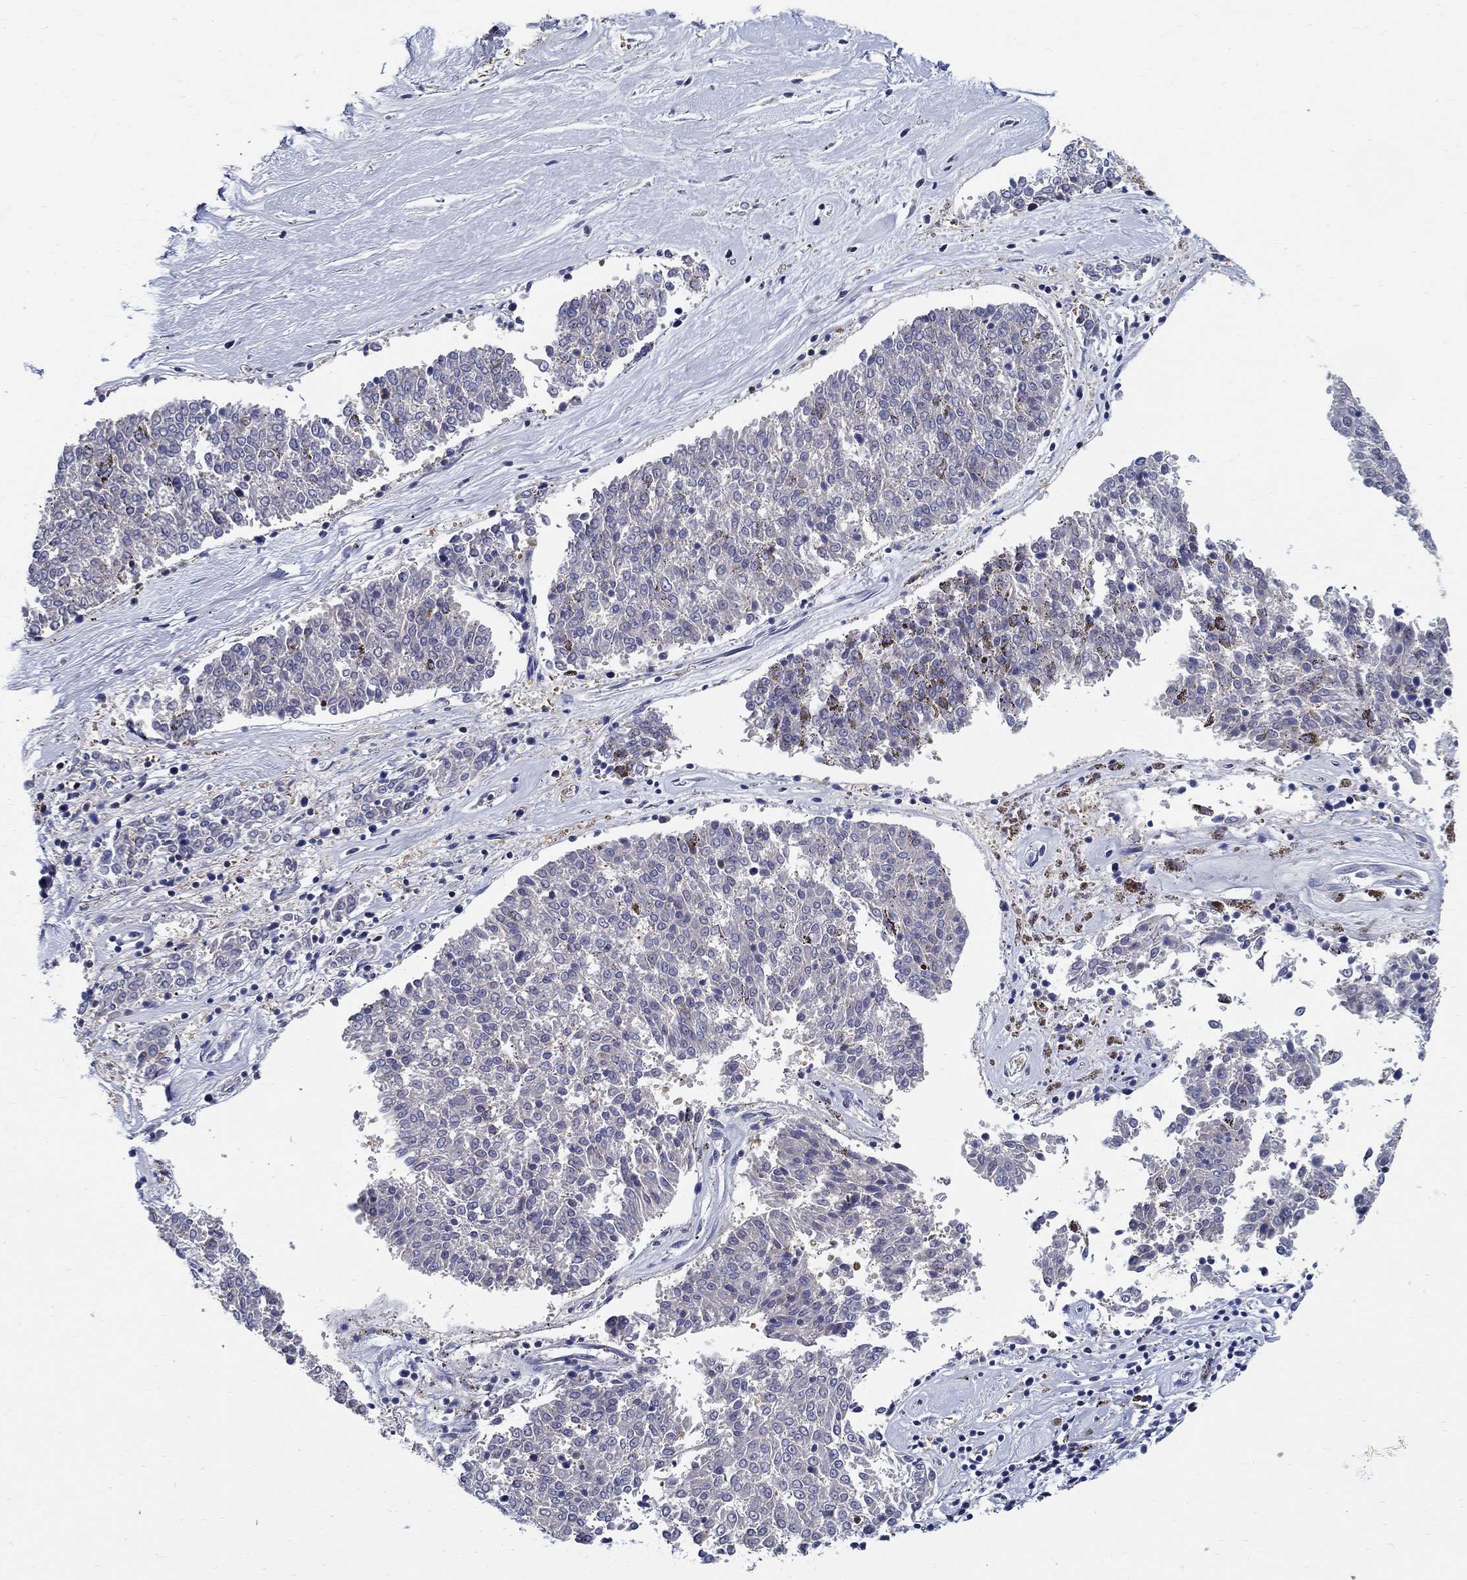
{"staining": {"intensity": "strong", "quantity": "<25%", "location": "cytoplasmic/membranous"}, "tissue": "melanoma", "cell_type": "Tumor cells", "image_type": "cancer", "snomed": [{"axis": "morphology", "description": "Malignant melanoma, NOS"}, {"axis": "topography", "description": "Skin"}], "caption": "Tumor cells reveal strong cytoplasmic/membranous positivity in approximately <25% of cells in melanoma.", "gene": "ZNF594", "patient": {"sex": "female", "age": 72}}